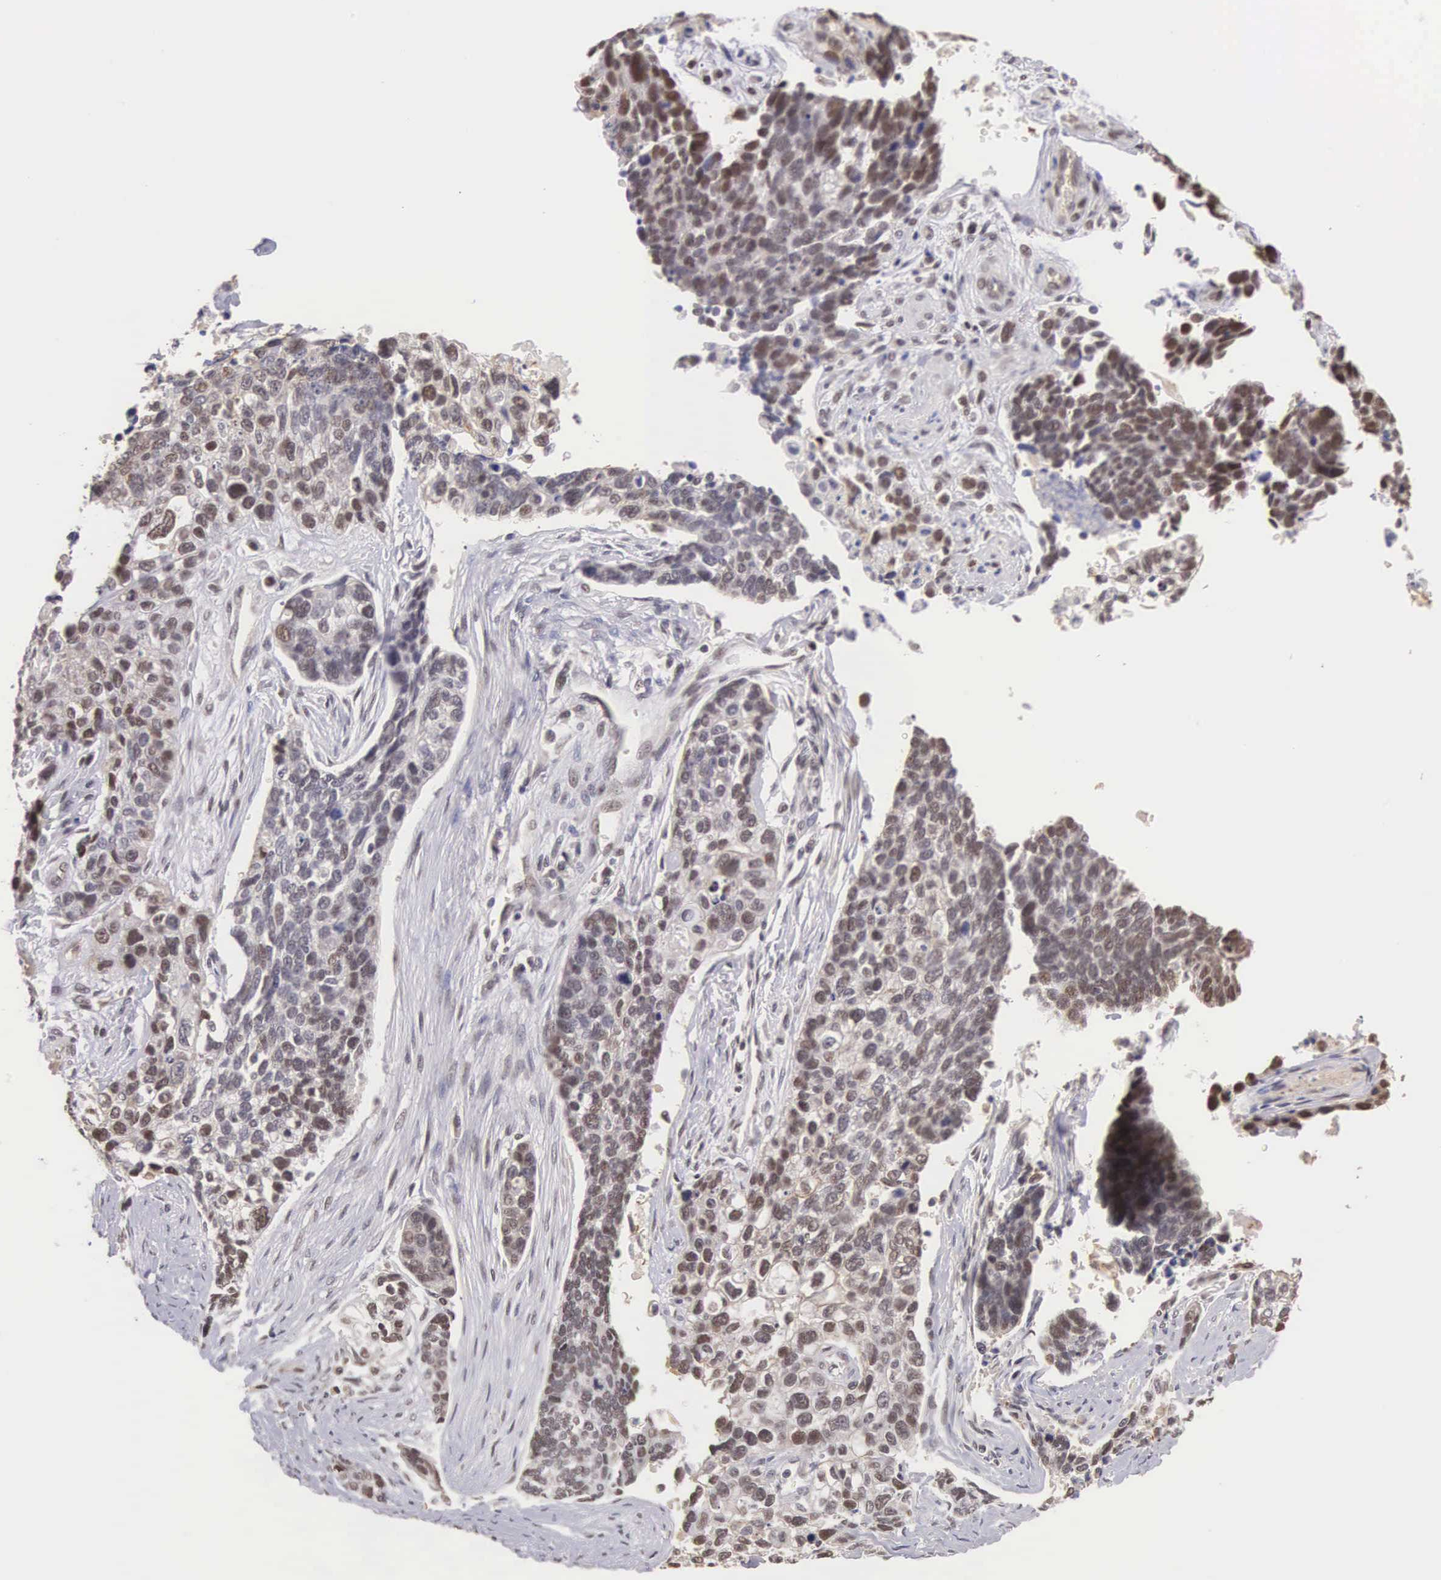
{"staining": {"intensity": "moderate", "quantity": "<25%", "location": "nuclear"}, "tissue": "lung cancer", "cell_type": "Tumor cells", "image_type": "cancer", "snomed": [{"axis": "morphology", "description": "Squamous cell carcinoma, NOS"}, {"axis": "topography", "description": "Lymph node"}, {"axis": "topography", "description": "Lung"}], "caption": "Immunohistochemistry image of lung cancer stained for a protein (brown), which exhibits low levels of moderate nuclear expression in about <25% of tumor cells.", "gene": "HMGXB4", "patient": {"sex": "male", "age": 74}}